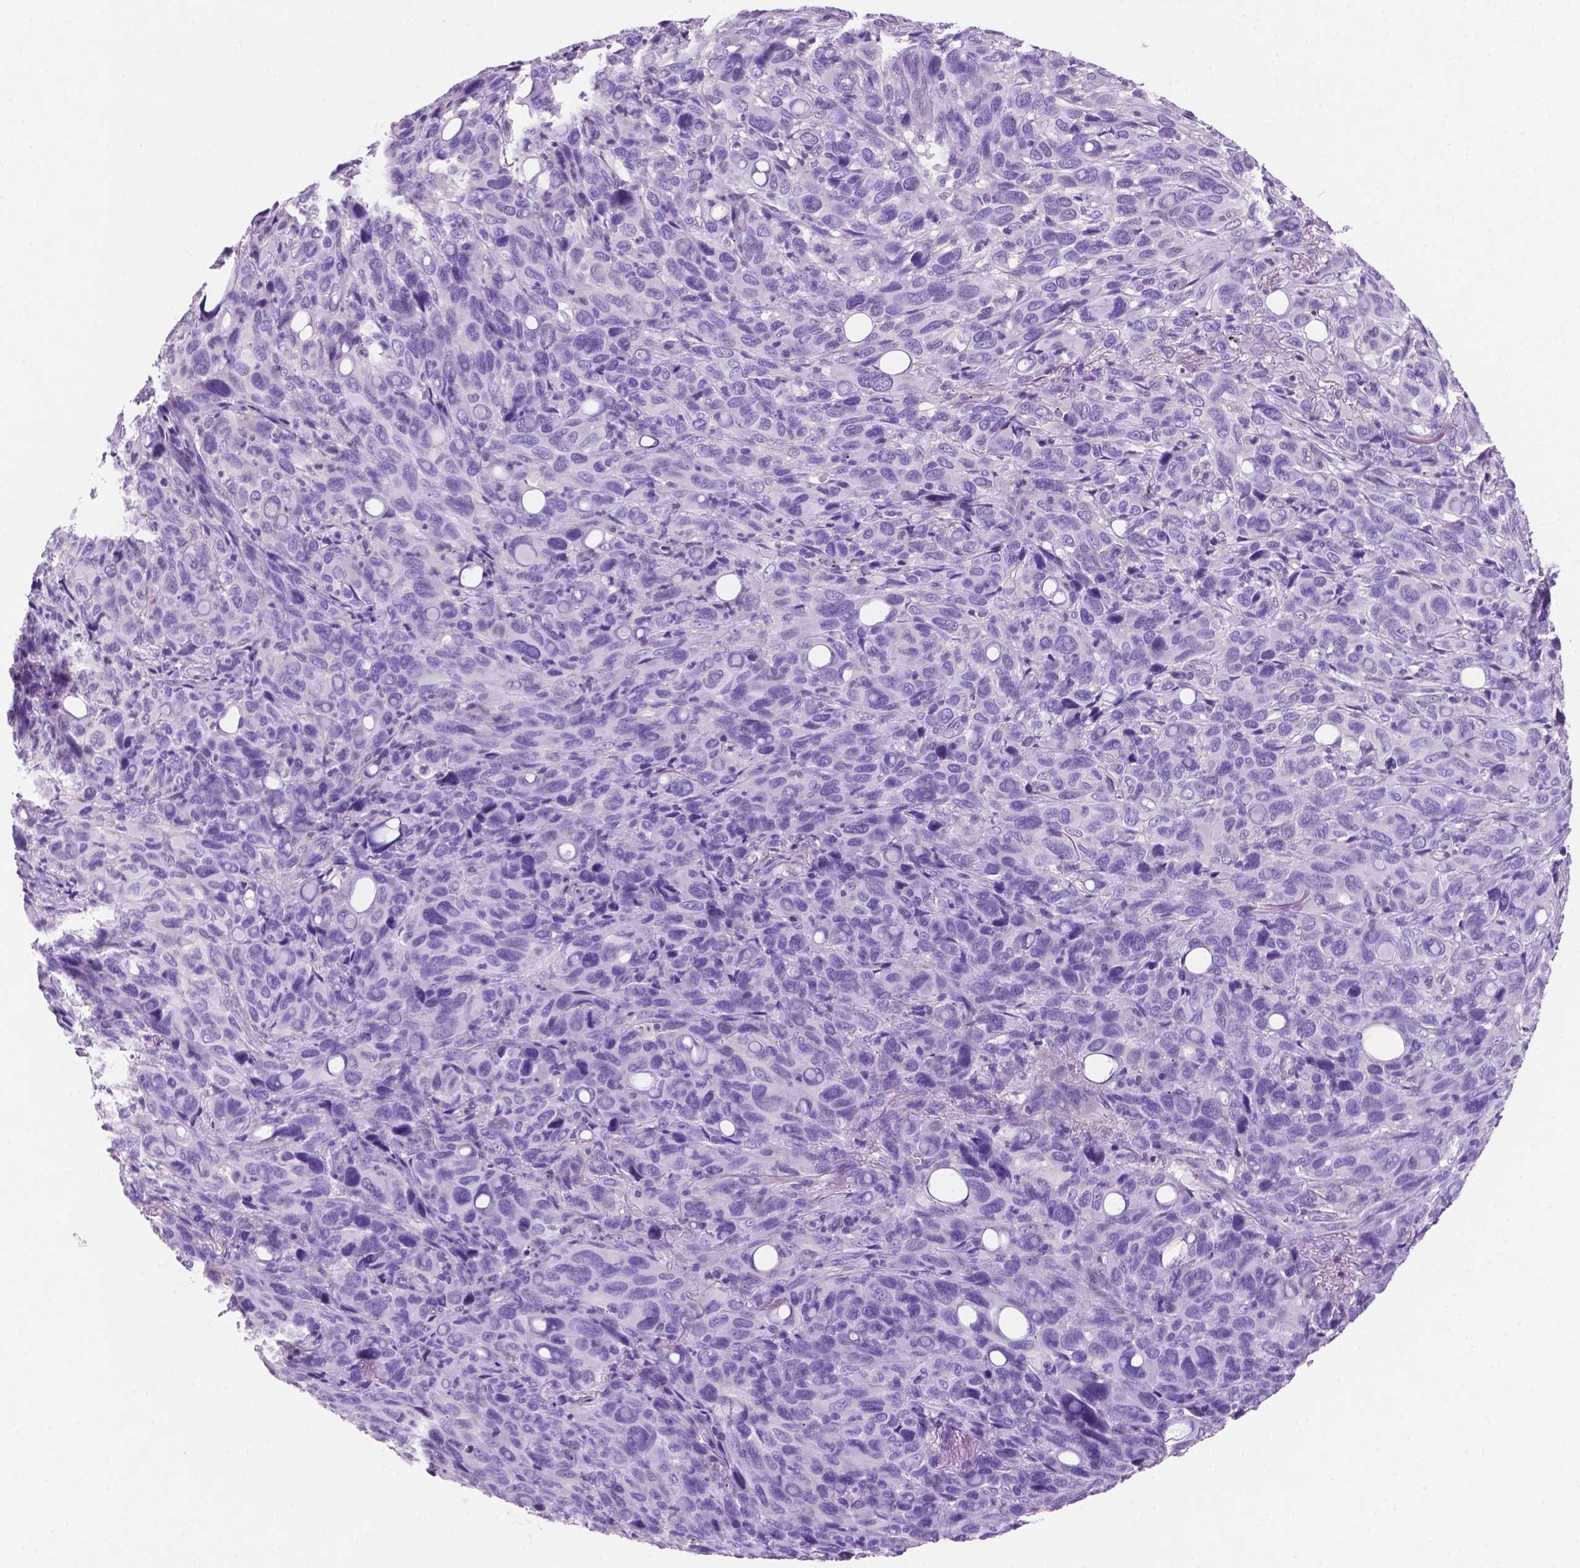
{"staining": {"intensity": "negative", "quantity": "none", "location": "none"}, "tissue": "melanoma", "cell_type": "Tumor cells", "image_type": "cancer", "snomed": [{"axis": "morphology", "description": "Malignant melanoma, Metastatic site"}, {"axis": "topography", "description": "Lung"}], "caption": "Immunohistochemistry photomicrograph of melanoma stained for a protein (brown), which shows no positivity in tumor cells. (DAB immunohistochemistry visualized using brightfield microscopy, high magnification).", "gene": "POU4F1", "patient": {"sex": "male", "age": 48}}